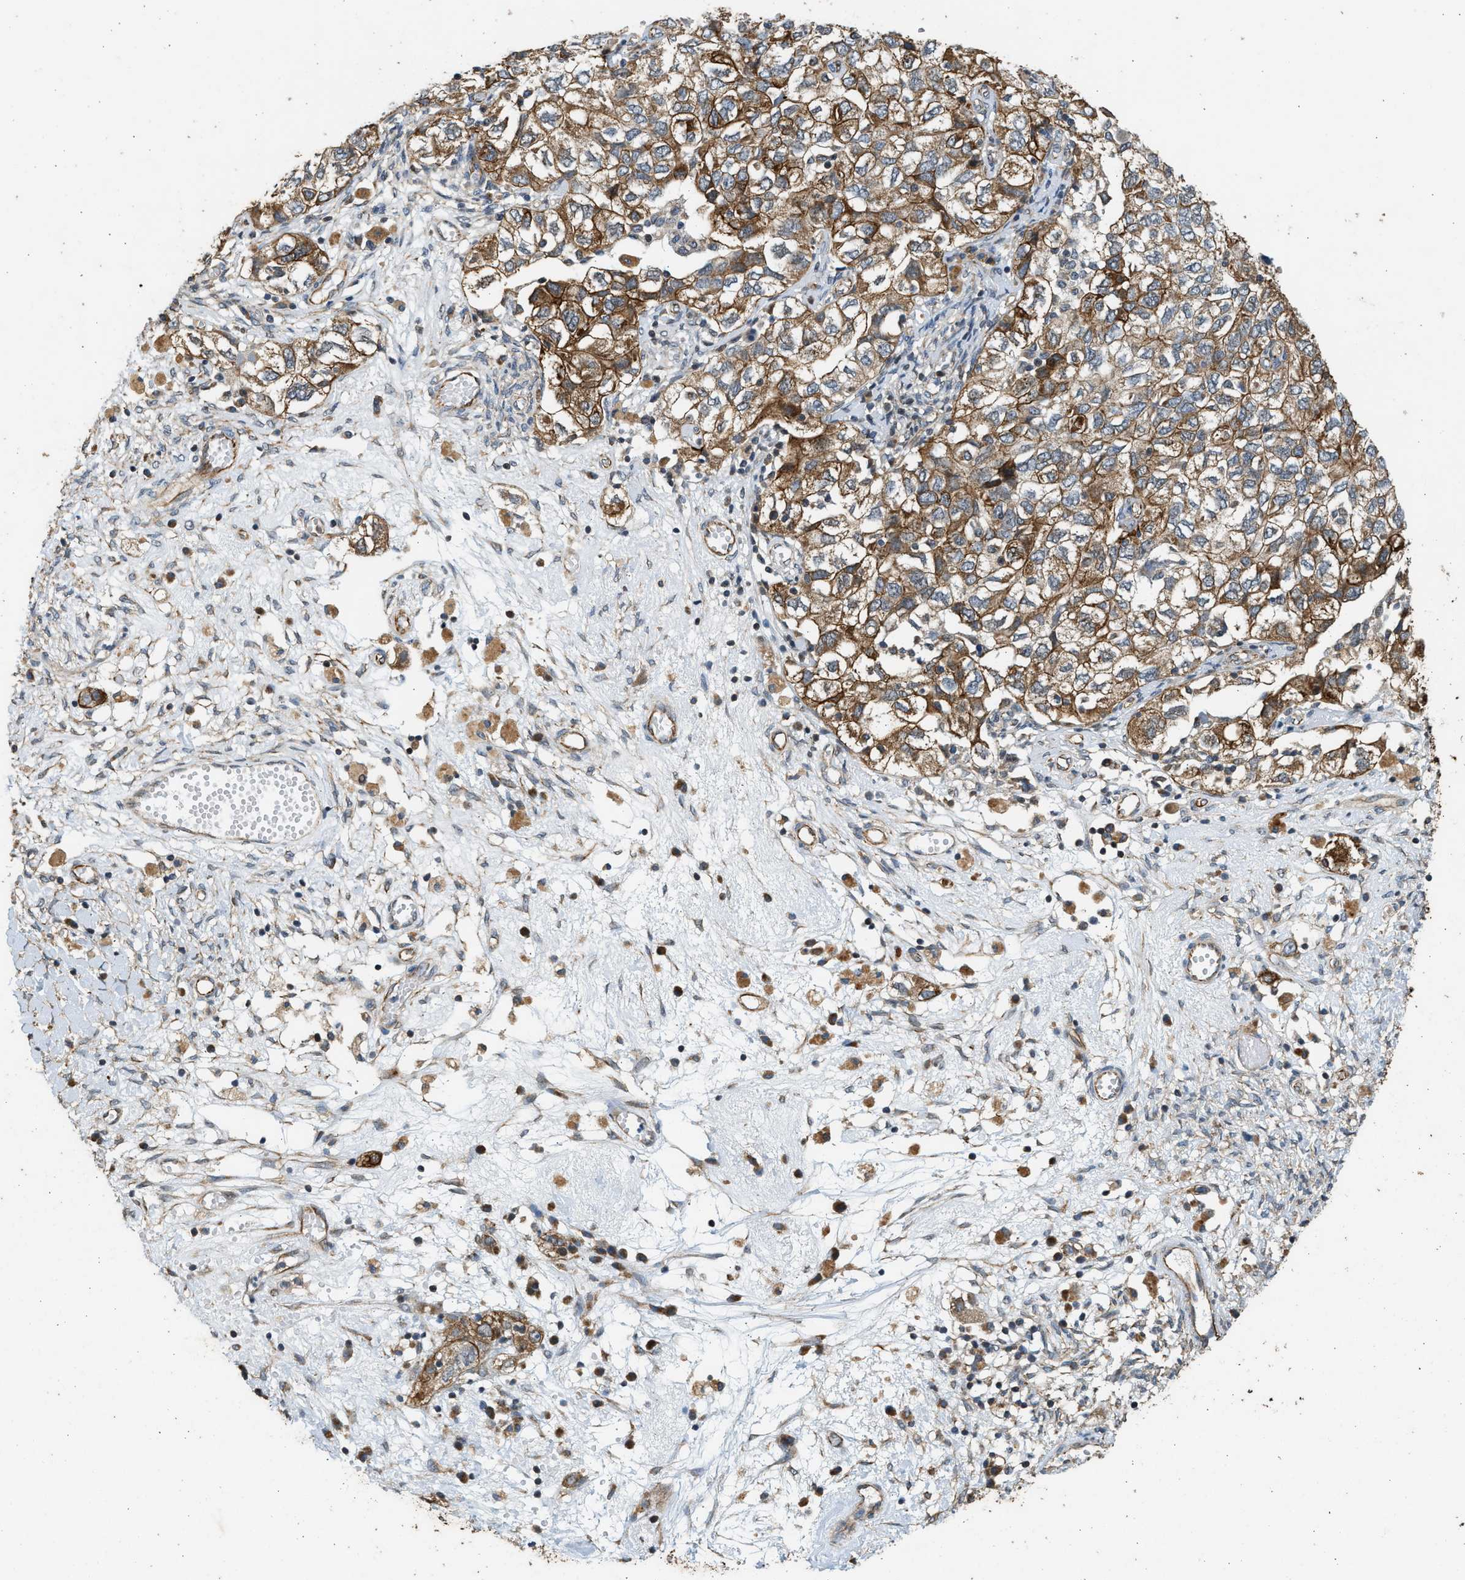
{"staining": {"intensity": "moderate", "quantity": ">75%", "location": "cytoplasmic/membranous"}, "tissue": "ovarian cancer", "cell_type": "Tumor cells", "image_type": "cancer", "snomed": [{"axis": "morphology", "description": "Carcinoma, NOS"}, {"axis": "morphology", "description": "Cystadenocarcinoma, serous, NOS"}, {"axis": "topography", "description": "Ovary"}], "caption": "Protein expression analysis of human ovarian cancer (serous cystadenocarcinoma) reveals moderate cytoplasmic/membranous expression in about >75% of tumor cells. Using DAB (brown) and hematoxylin (blue) stains, captured at high magnification using brightfield microscopy.", "gene": "PCLO", "patient": {"sex": "female", "age": 69}}